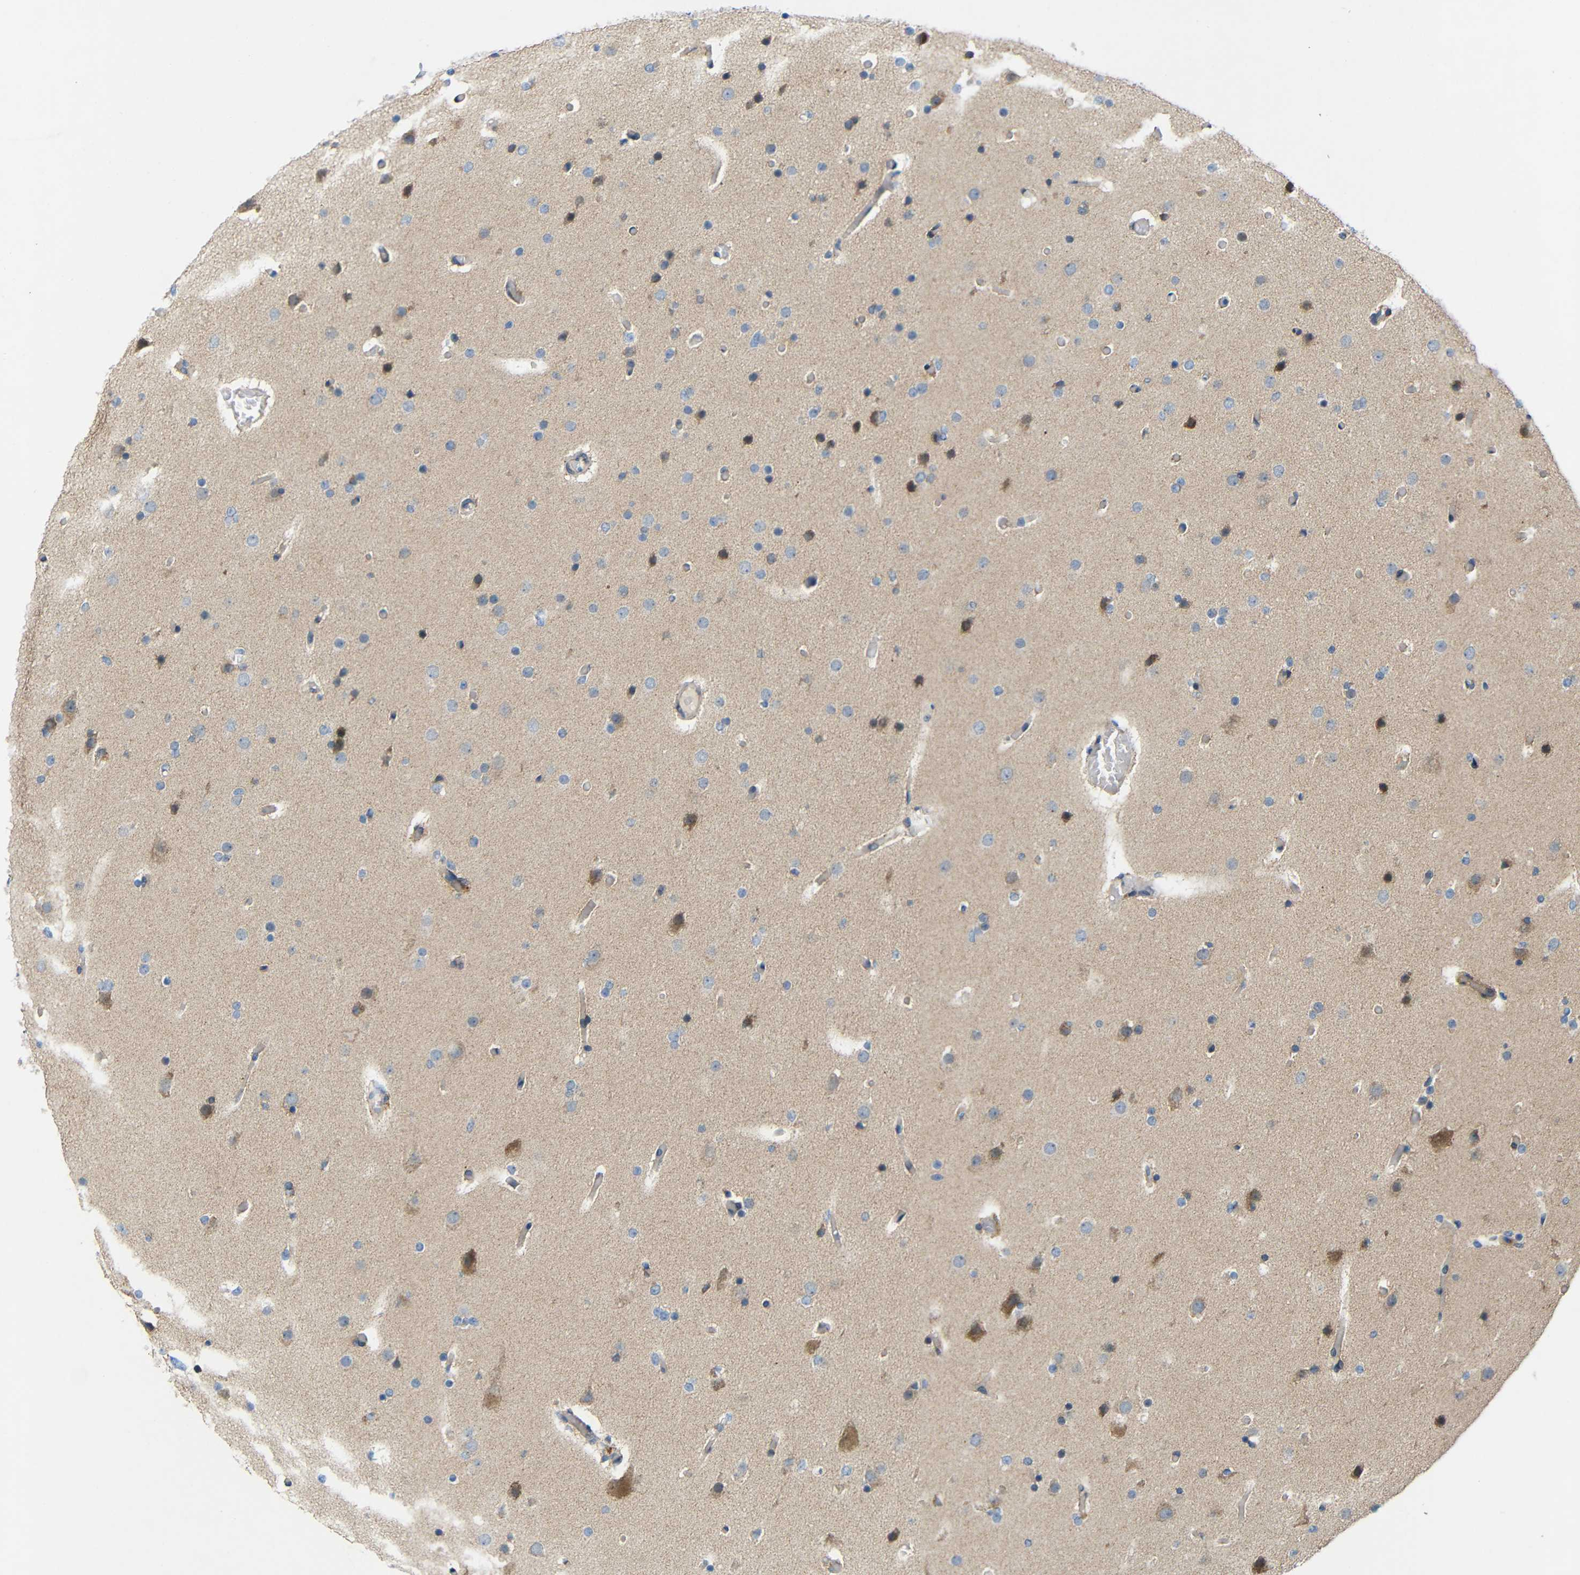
{"staining": {"intensity": "weak", "quantity": "<25%", "location": "cytoplasmic/membranous"}, "tissue": "glioma", "cell_type": "Tumor cells", "image_type": "cancer", "snomed": [{"axis": "morphology", "description": "Glioma, malignant, High grade"}, {"axis": "topography", "description": "Cerebral cortex"}], "caption": "IHC micrograph of glioma stained for a protein (brown), which shows no expression in tumor cells.", "gene": "TMEM25", "patient": {"sex": "female", "age": 36}}